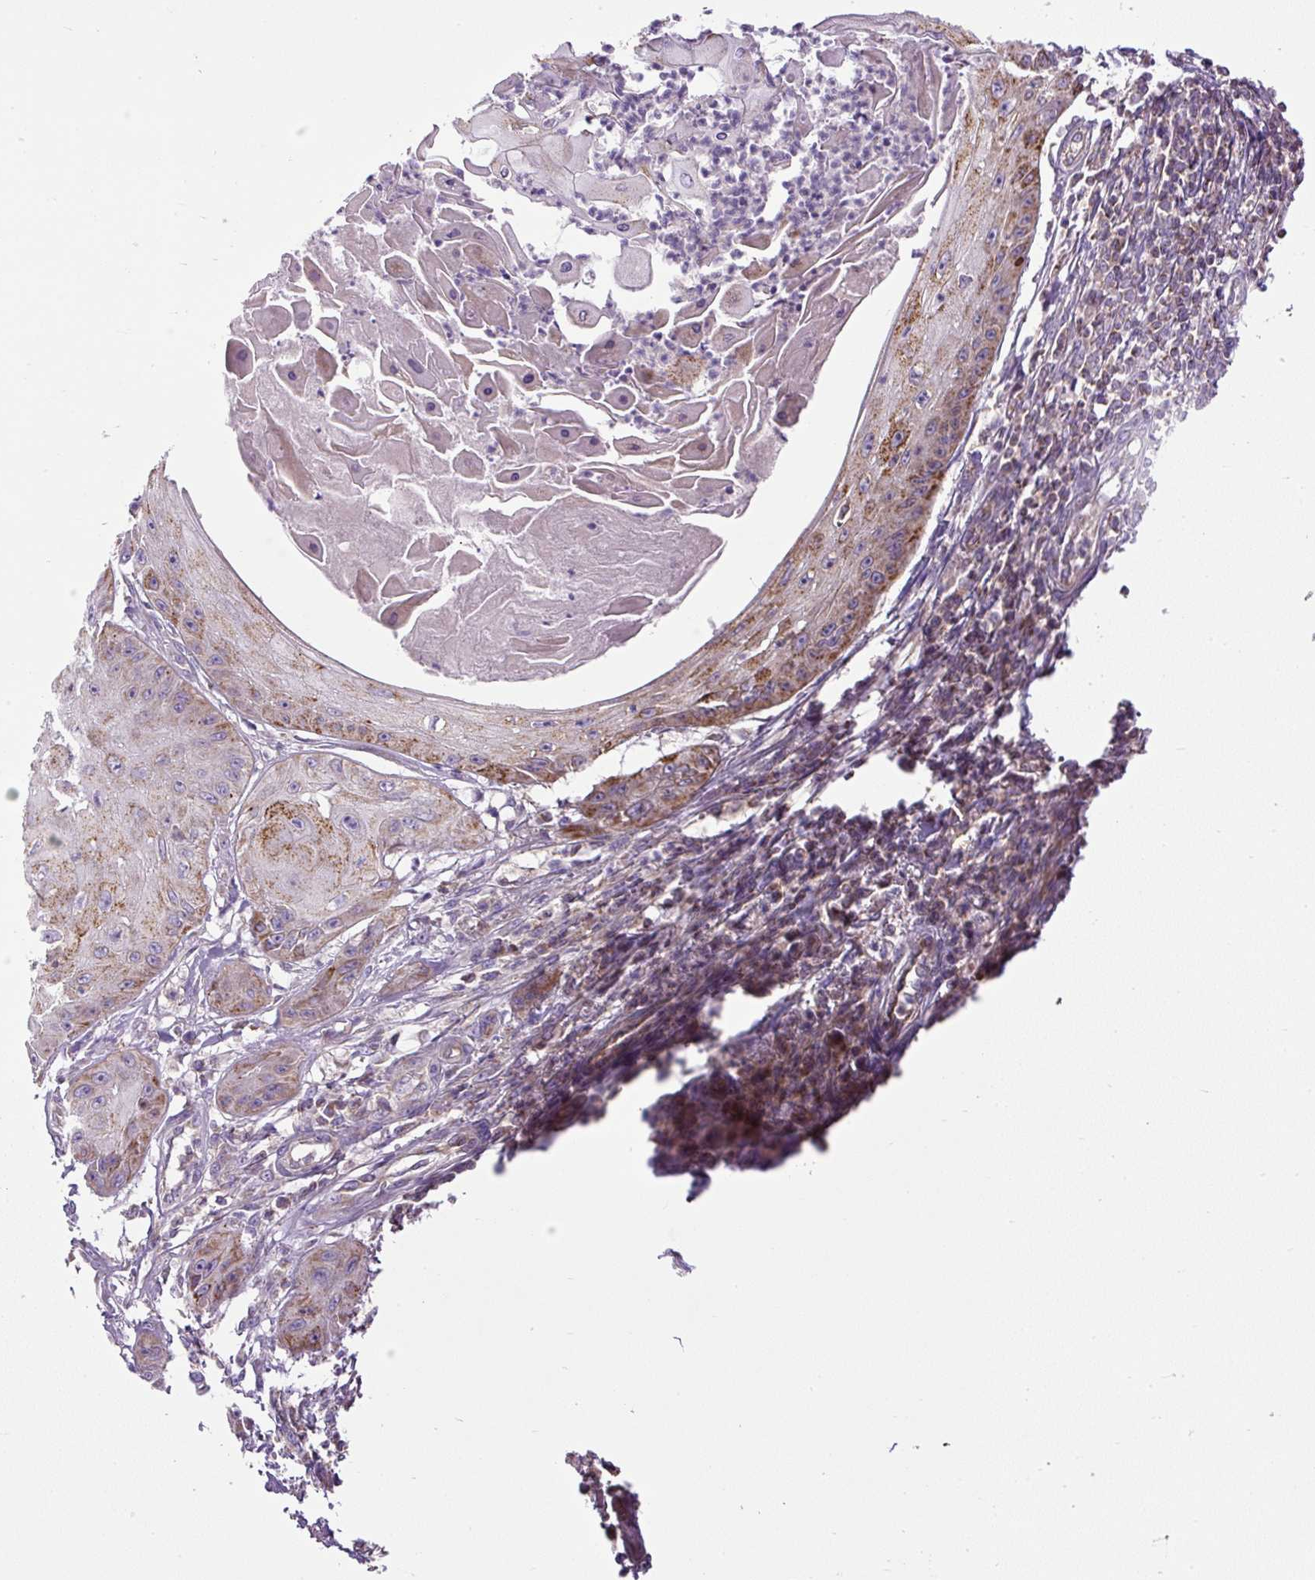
{"staining": {"intensity": "moderate", "quantity": "25%-75%", "location": "cytoplasmic/membranous"}, "tissue": "skin cancer", "cell_type": "Tumor cells", "image_type": "cancer", "snomed": [{"axis": "morphology", "description": "Squamous cell carcinoma, NOS"}, {"axis": "topography", "description": "Skin"}], "caption": "Moderate cytoplasmic/membranous positivity for a protein is seen in approximately 25%-75% of tumor cells of skin cancer (squamous cell carcinoma) using immunohistochemistry (IHC).", "gene": "ZNF547", "patient": {"sex": "male", "age": 70}}